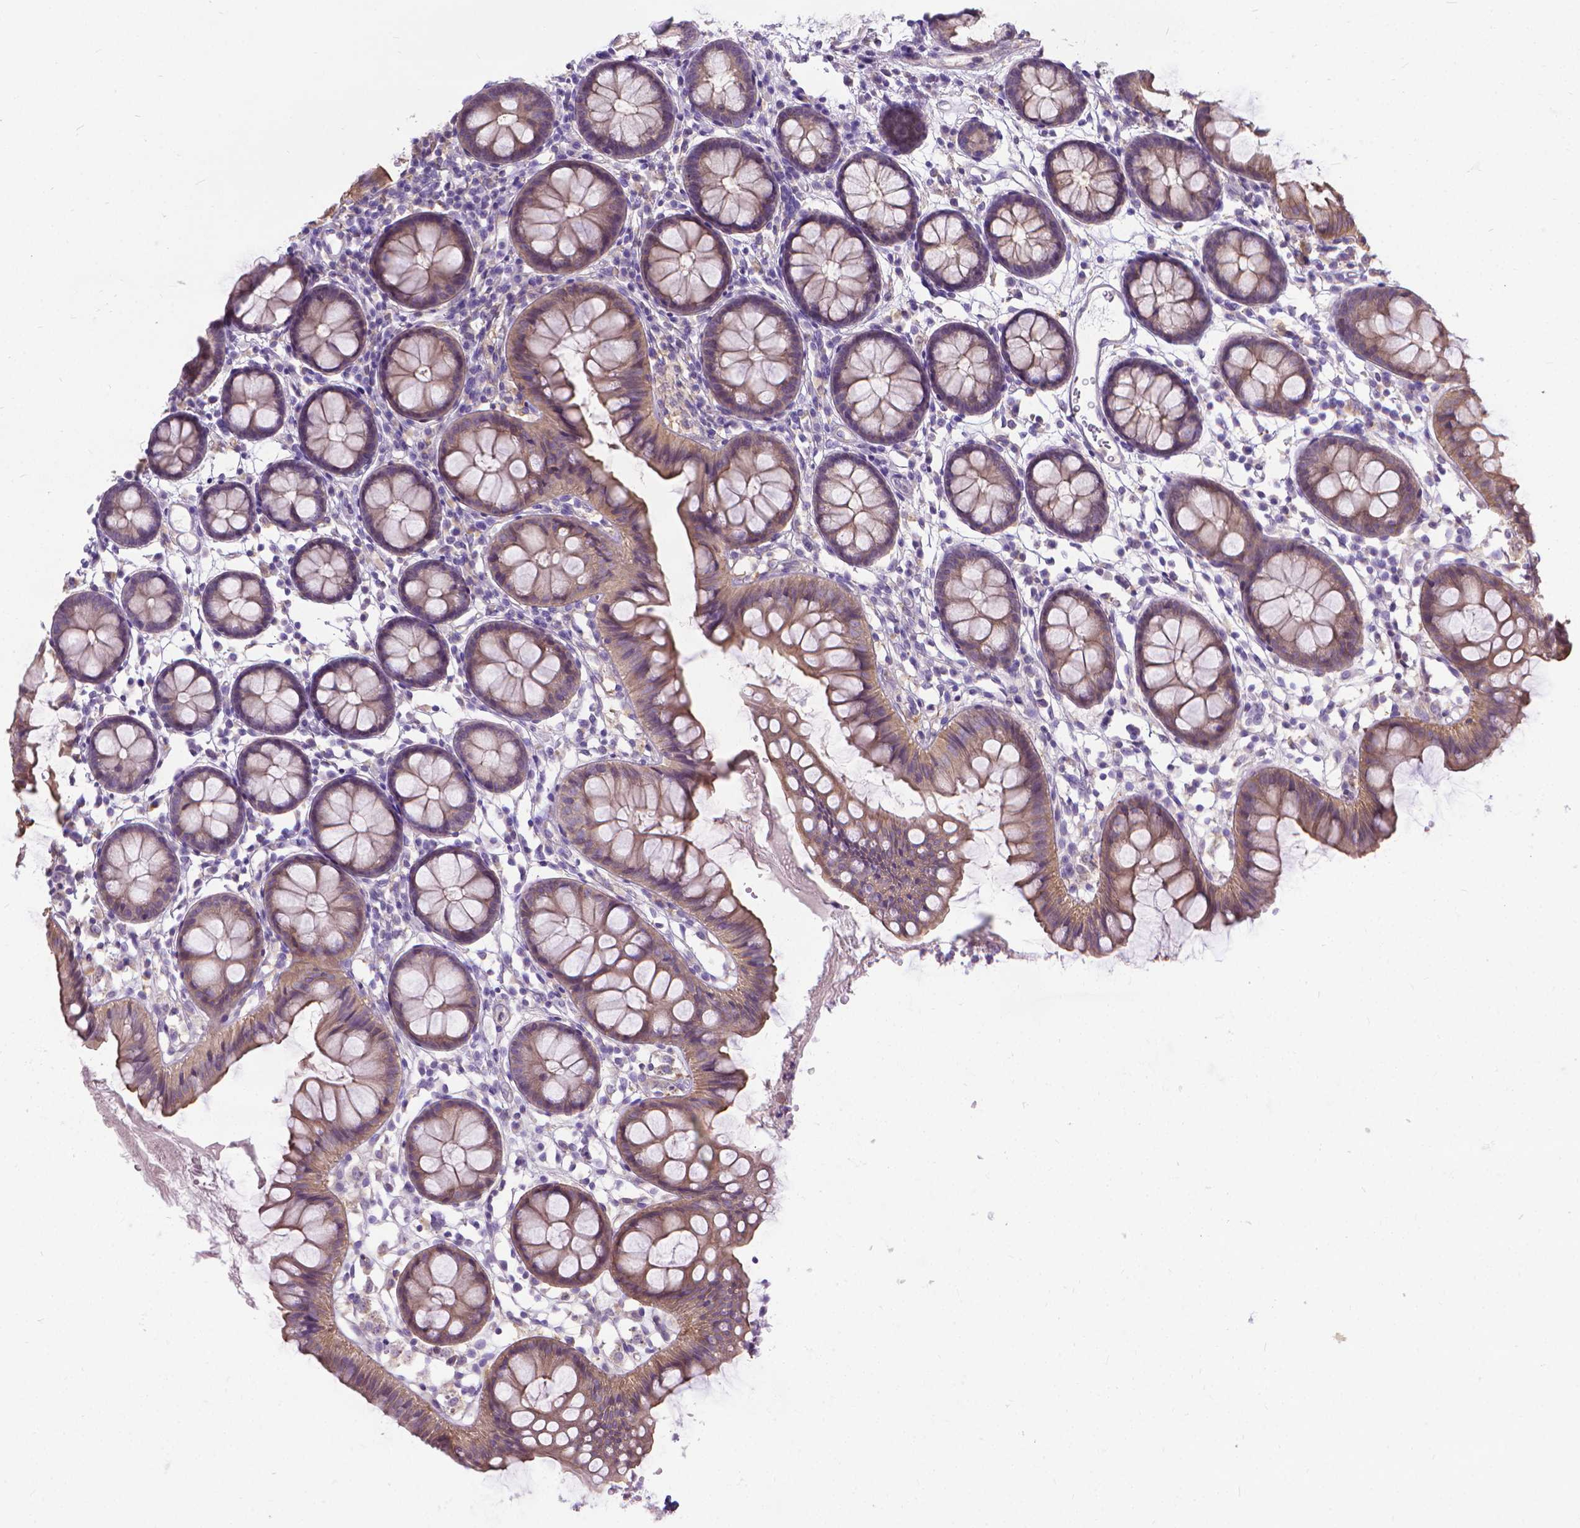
{"staining": {"intensity": "weak", "quantity": "25%-75%", "location": "cytoplasmic/membranous"}, "tissue": "colon", "cell_type": "Endothelial cells", "image_type": "normal", "snomed": [{"axis": "morphology", "description": "Normal tissue, NOS"}, {"axis": "topography", "description": "Colon"}], "caption": "Immunohistochemistry staining of benign colon, which reveals low levels of weak cytoplasmic/membranous positivity in about 25%-75% of endothelial cells indicating weak cytoplasmic/membranous protein staining. The staining was performed using DAB (3,3'-diaminobenzidine) (brown) for protein detection and nuclei were counterstained in hematoxylin (blue).", "gene": "CFAP299", "patient": {"sex": "female", "age": 84}}